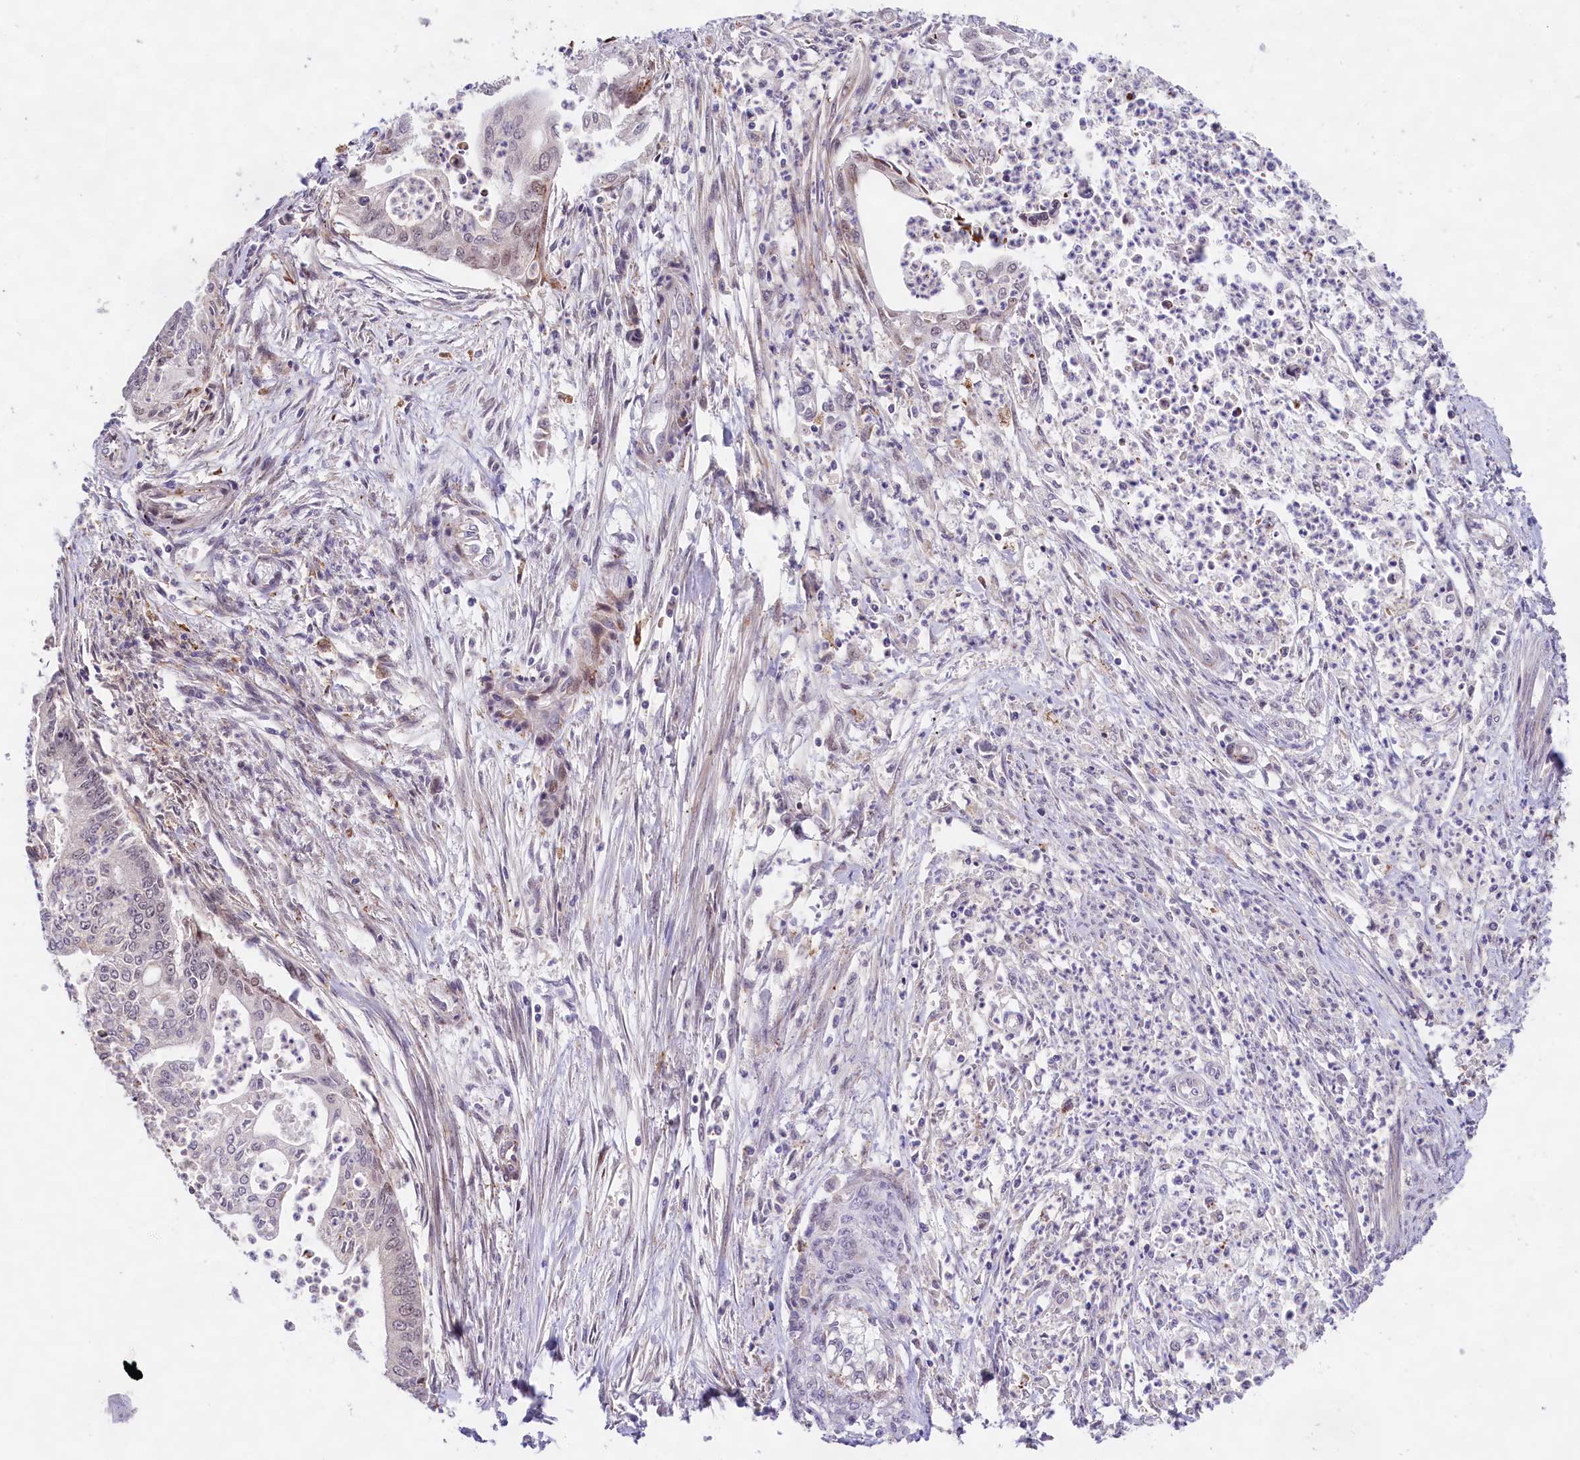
{"staining": {"intensity": "negative", "quantity": "none", "location": "none"}, "tissue": "endometrial cancer", "cell_type": "Tumor cells", "image_type": "cancer", "snomed": [{"axis": "morphology", "description": "Adenocarcinoma, NOS"}, {"axis": "topography", "description": "Endometrium"}], "caption": "Histopathology image shows no significant protein positivity in tumor cells of adenocarcinoma (endometrial).", "gene": "FBXO45", "patient": {"sex": "female", "age": 73}}